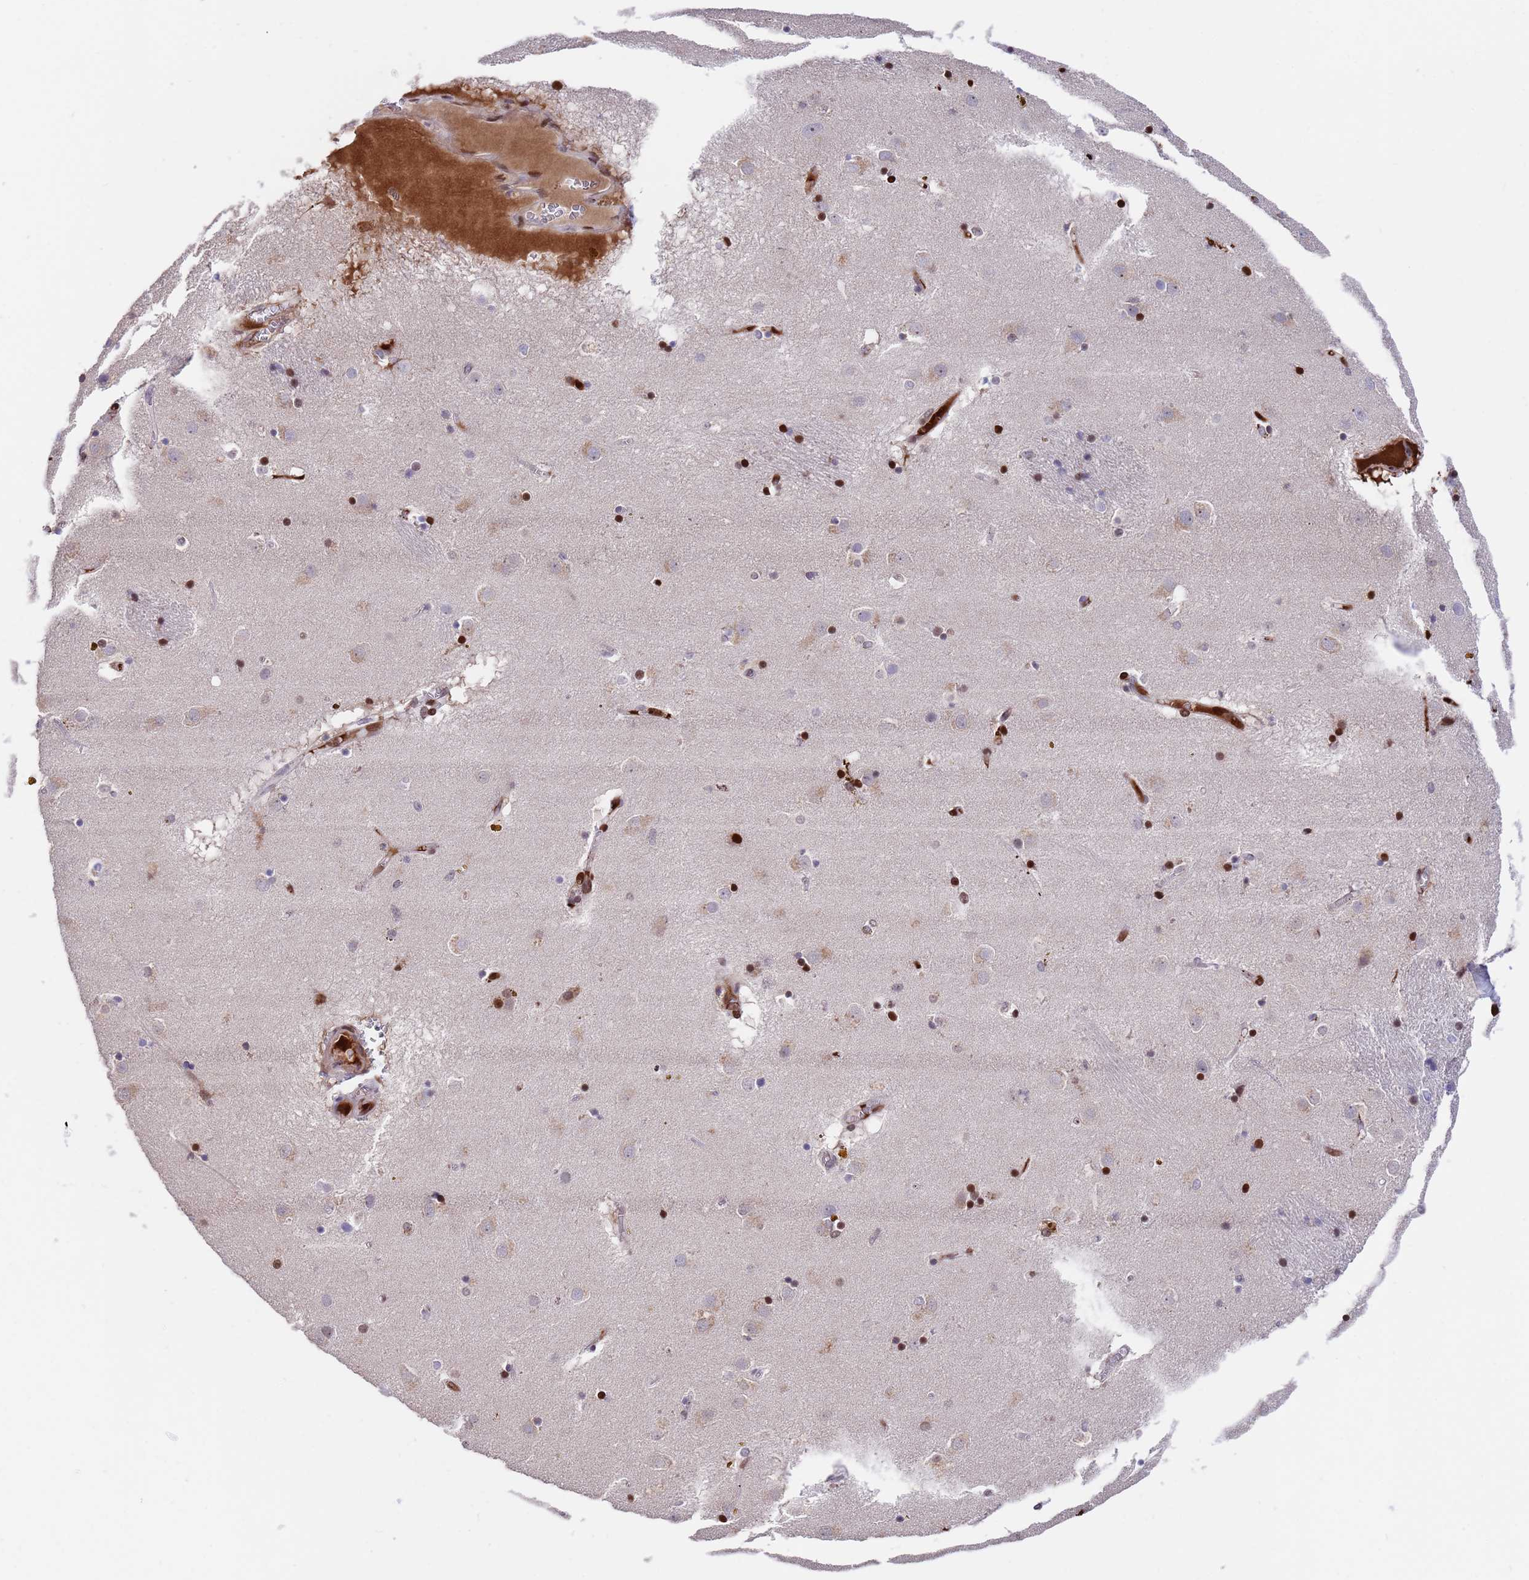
{"staining": {"intensity": "strong", "quantity": "<25%", "location": "nuclear"}, "tissue": "caudate", "cell_type": "Glial cells", "image_type": "normal", "snomed": [{"axis": "morphology", "description": "Normal tissue, NOS"}, {"axis": "topography", "description": "Lateral ventricle wall"}], "caption": "Protein expression analysis of unremarkable human caudate reveals strong nuclear positivity in approximately <25% of glial cells. (brown staining indicates protein expression, while blue staining denotes nuclei).", "gene": "ELP6", "patient": {"sex": "male", "age": 70}}